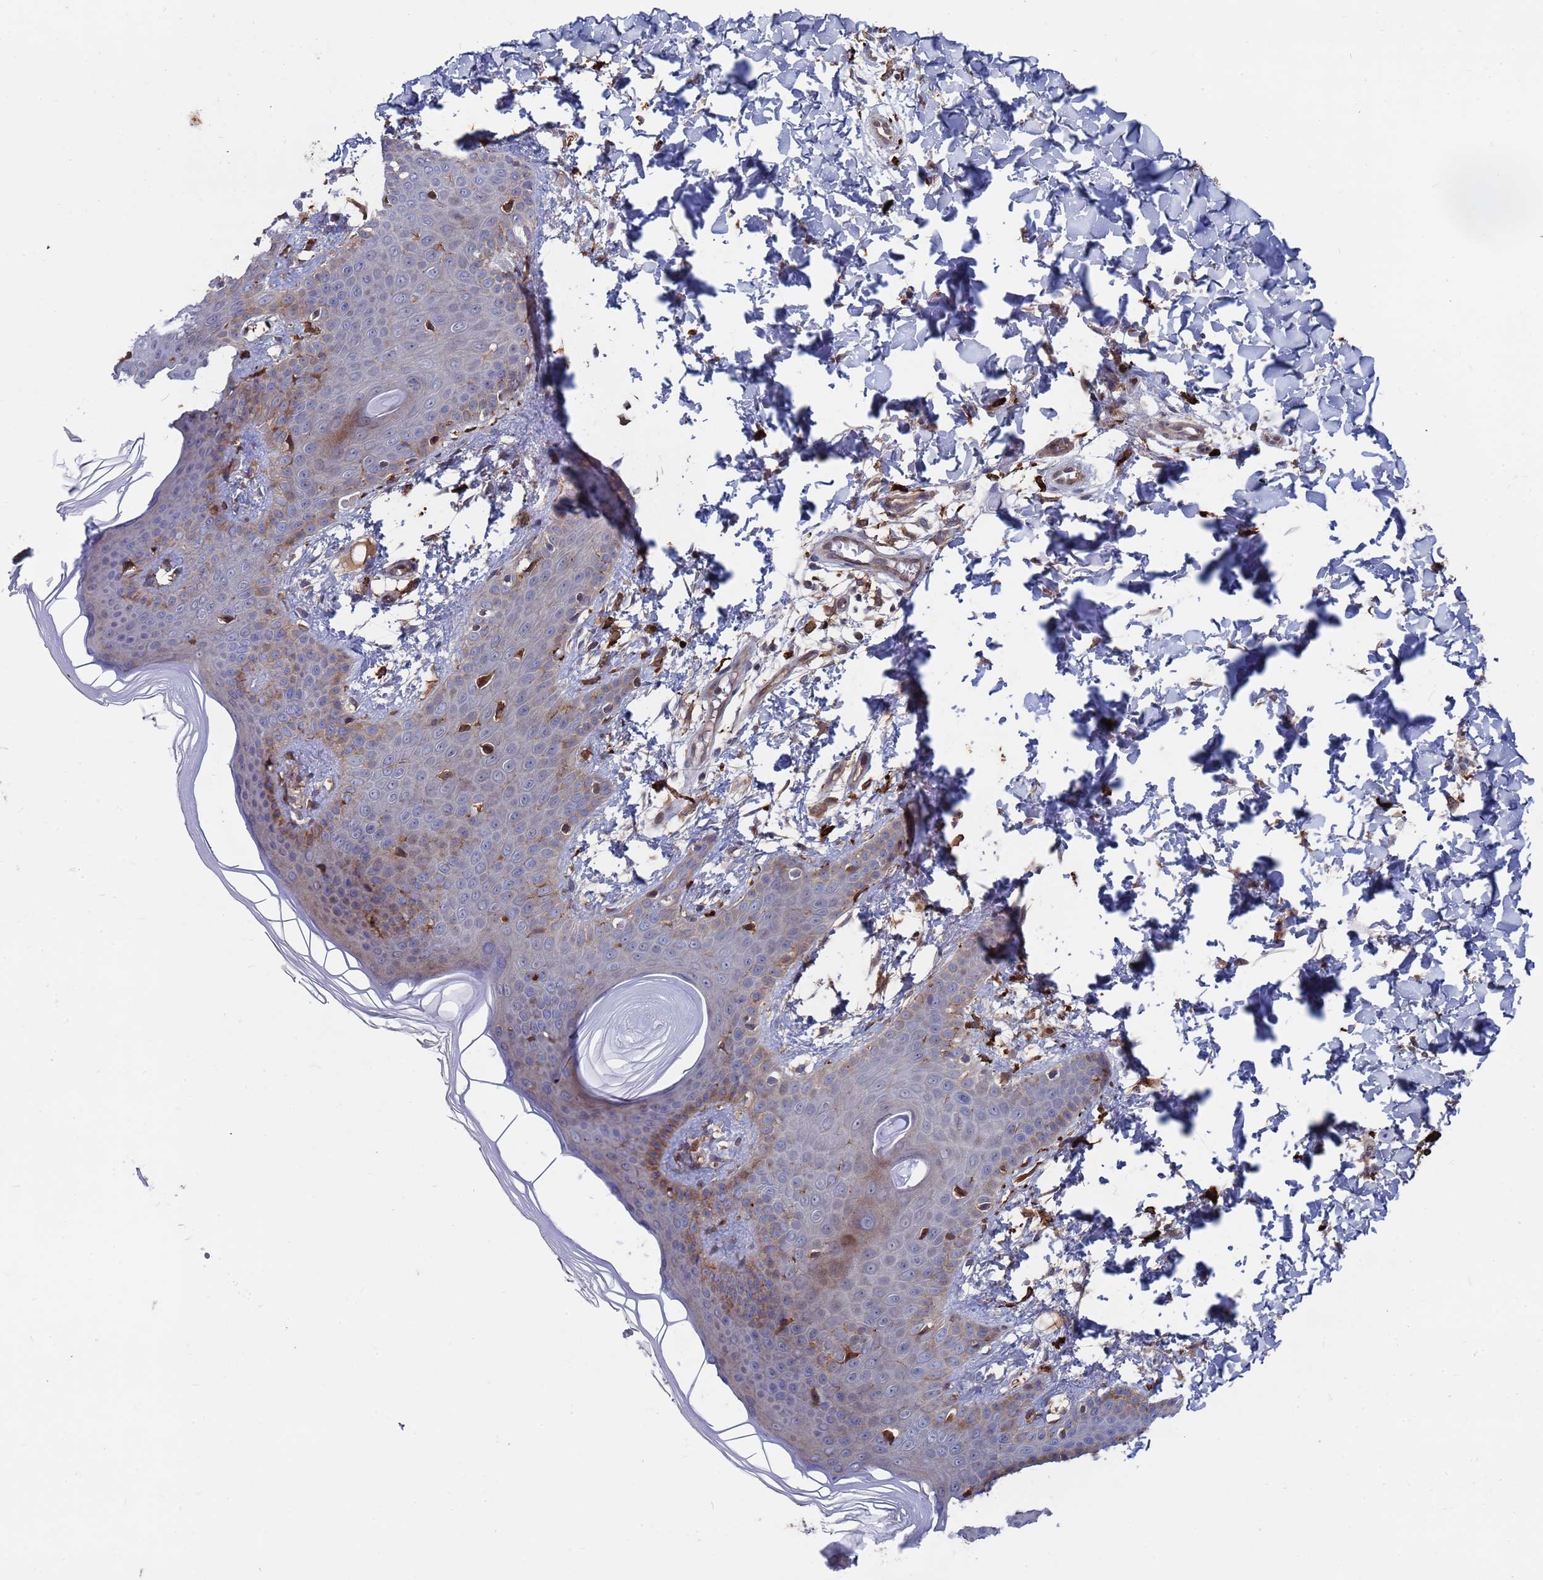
{"staining": {"intensity": "strong", "quantity": "25%-75%", "location": "cytoplasmic/membranous"}, "tissue": "skin", "cell_type": "Fibroblasts", "image_type": "normal", "snomed": [{"axis": "morphology", "description": "Normal tissue, NOS"}, {"axis": "topography", "description": "Skin"}], "caption": "Immunohistochemical staining of benign skin exhibits high levels of strong cytoplasmic/membranous positivity in approximately 25%-75% of fibroblasts. (brown staining indicates protein expression, while blue staining denotes nuclei).", "gene": "TMBIM6", "patient": {"sex": "male", "age": 36}}